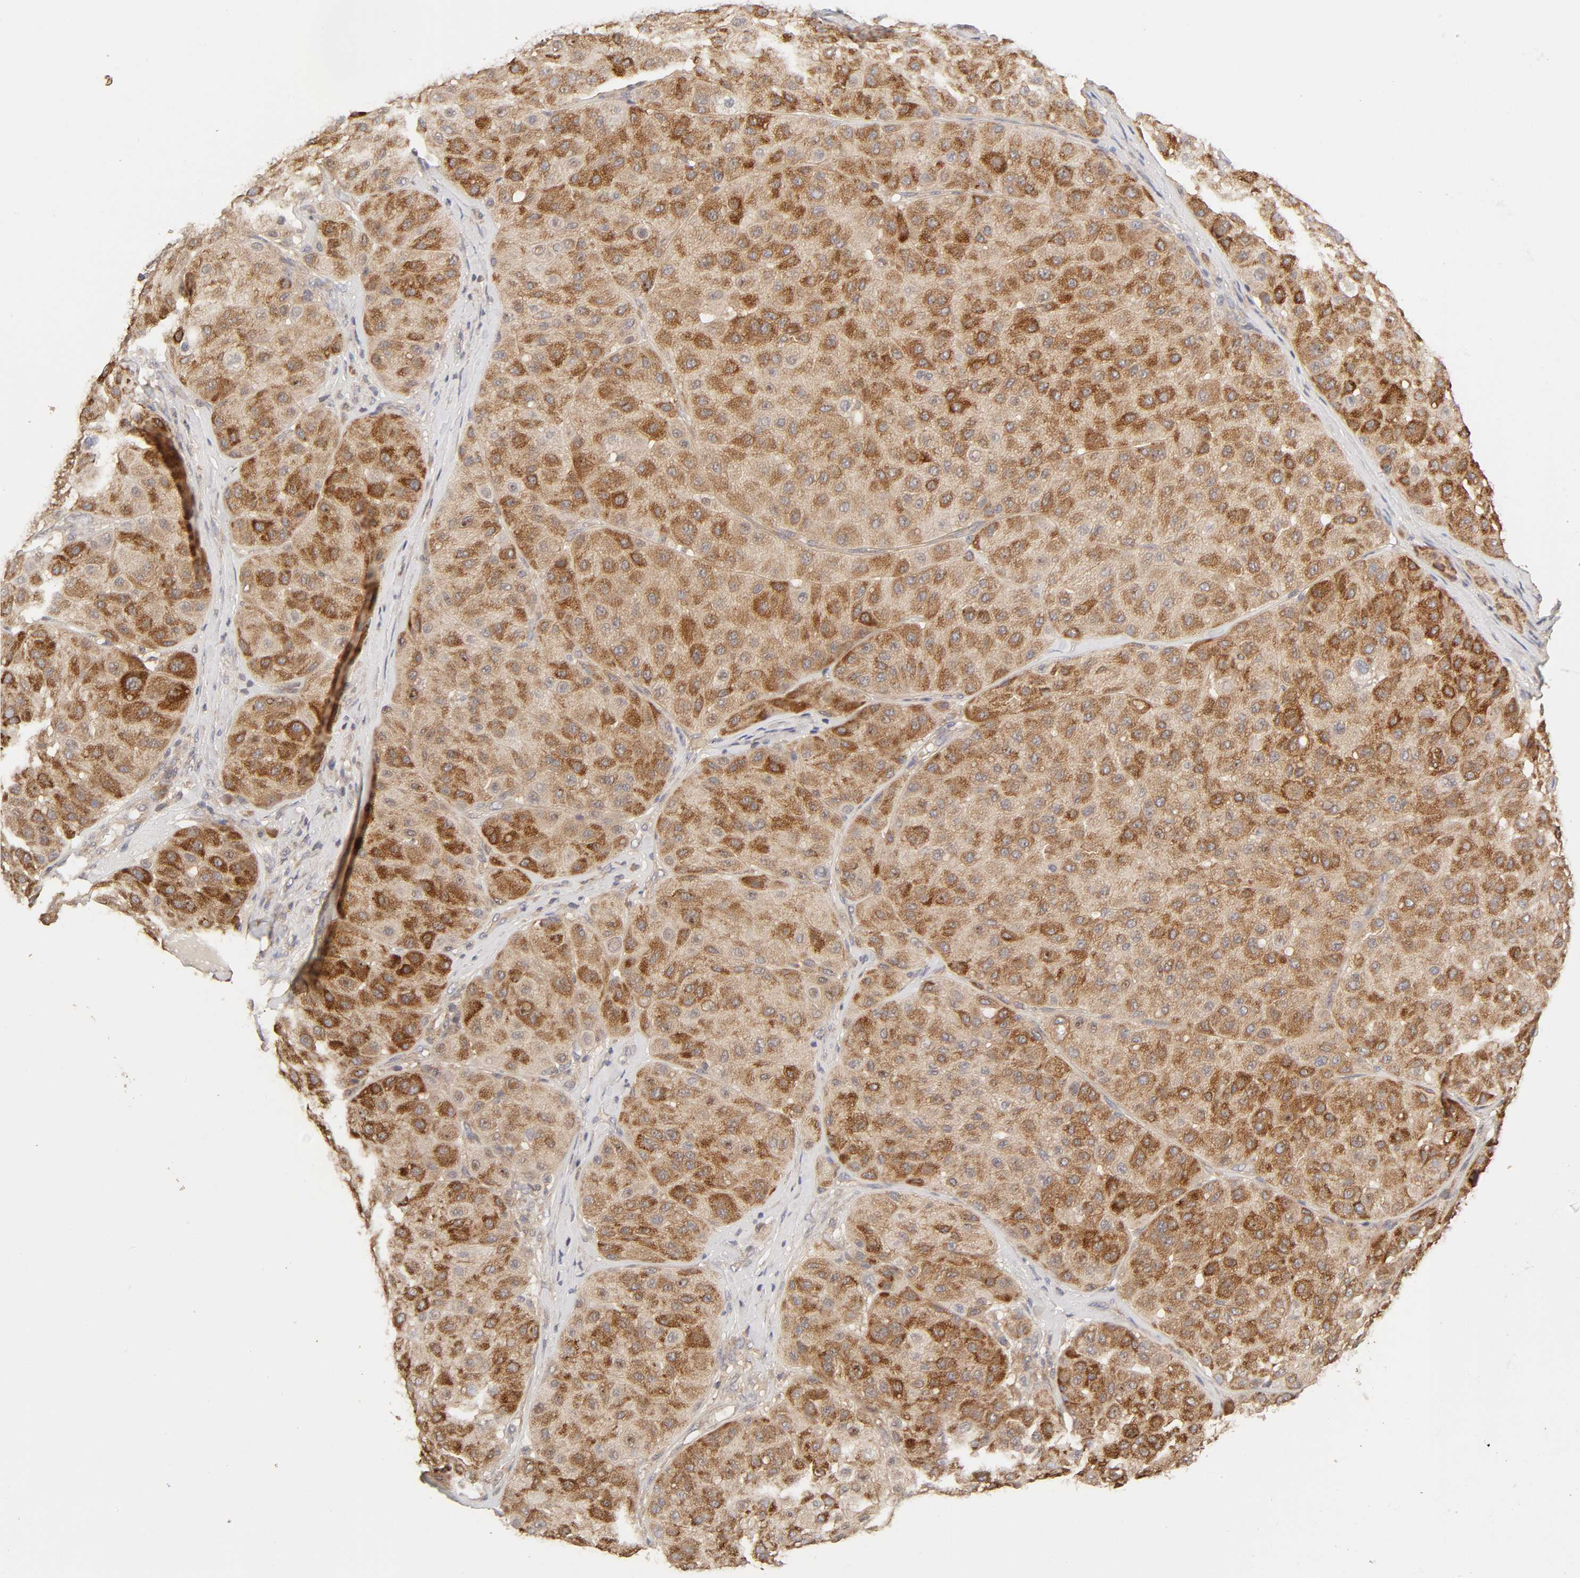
{"staining": {"intensity": "moderate", "quantity": "25%-75%", "location": "cytoplasmic/membranous"}, "tissue": "melanoma", "cell_type": "Tumor cells", "image_type": "cancer", "snomed": [{"axis": "morphology", "description": "Normal tissue, NOS"}, {"axis": "morphology", "description": "Malignant melanoma, Metastatic site"}, {"axis": "topography", "description": "Skin"}], "caption": "Moderate cytoplasmic/membranous staining is seen in approximately 25%-75% of tumor cells in melanoma. The protein is stained brown, and the nuclei are stained in blue (DAB IHC with brightfield microscopy, high magnification).", "gene": "AP1G2", "patient": {"sex": "male", "age": 41}}